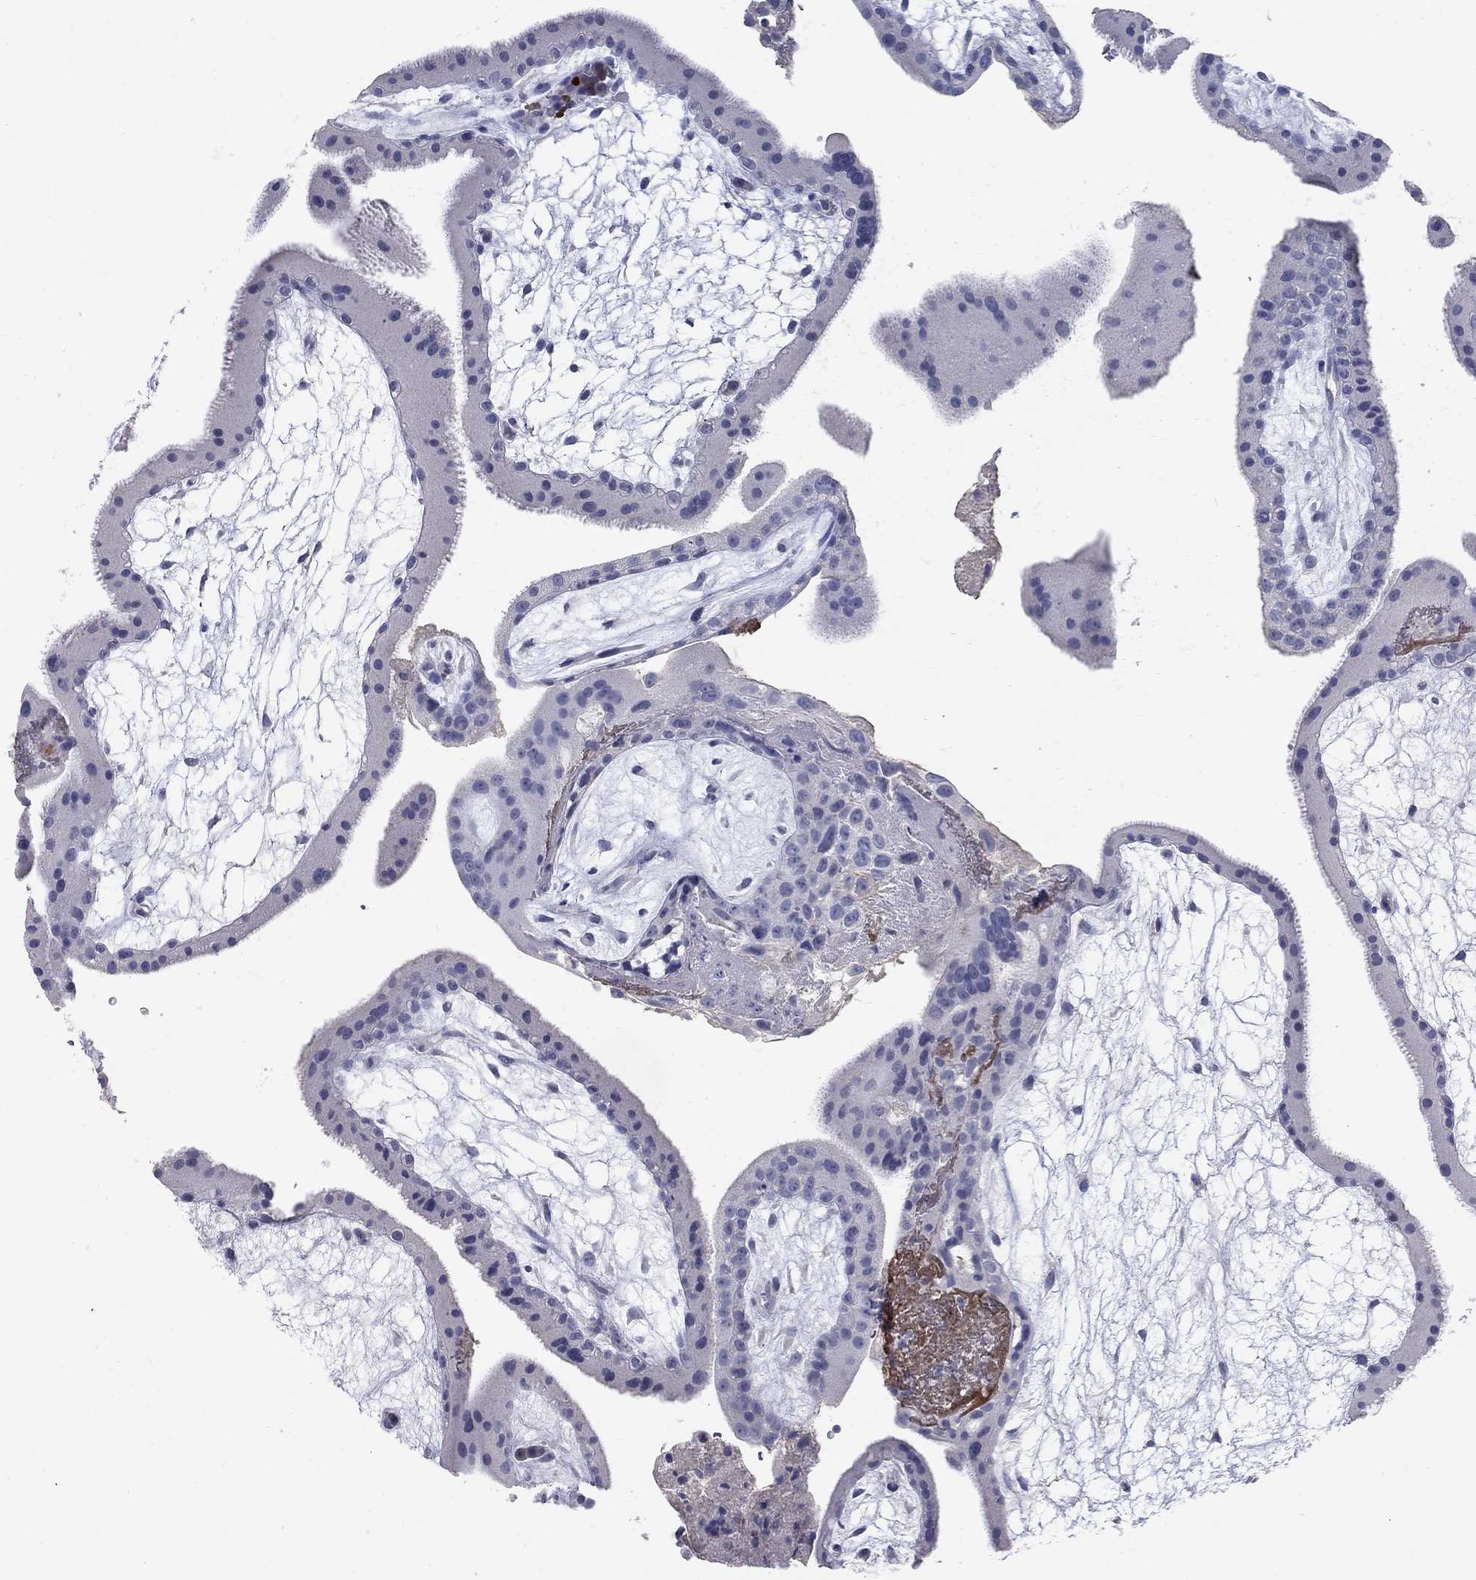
{"staining": {"intensity": "negative", "quantity": "none", "location": "none"}, "tissue": "placenta", "cell_type": "Decidual cells", "image_type": "normal", "snomed": [{"axis": "morphology", "description": "Normal tissue, NOS"}, {"axis": "topography", "description": "Placenta"}], "caption": "This is a histopathology image of immunohistochemistry (IHC) staining of unremarkable placenta, which shows no staining in decidual cells.", "gene": "PTH1R", "patient": {"sex": "female", "age": 19}}